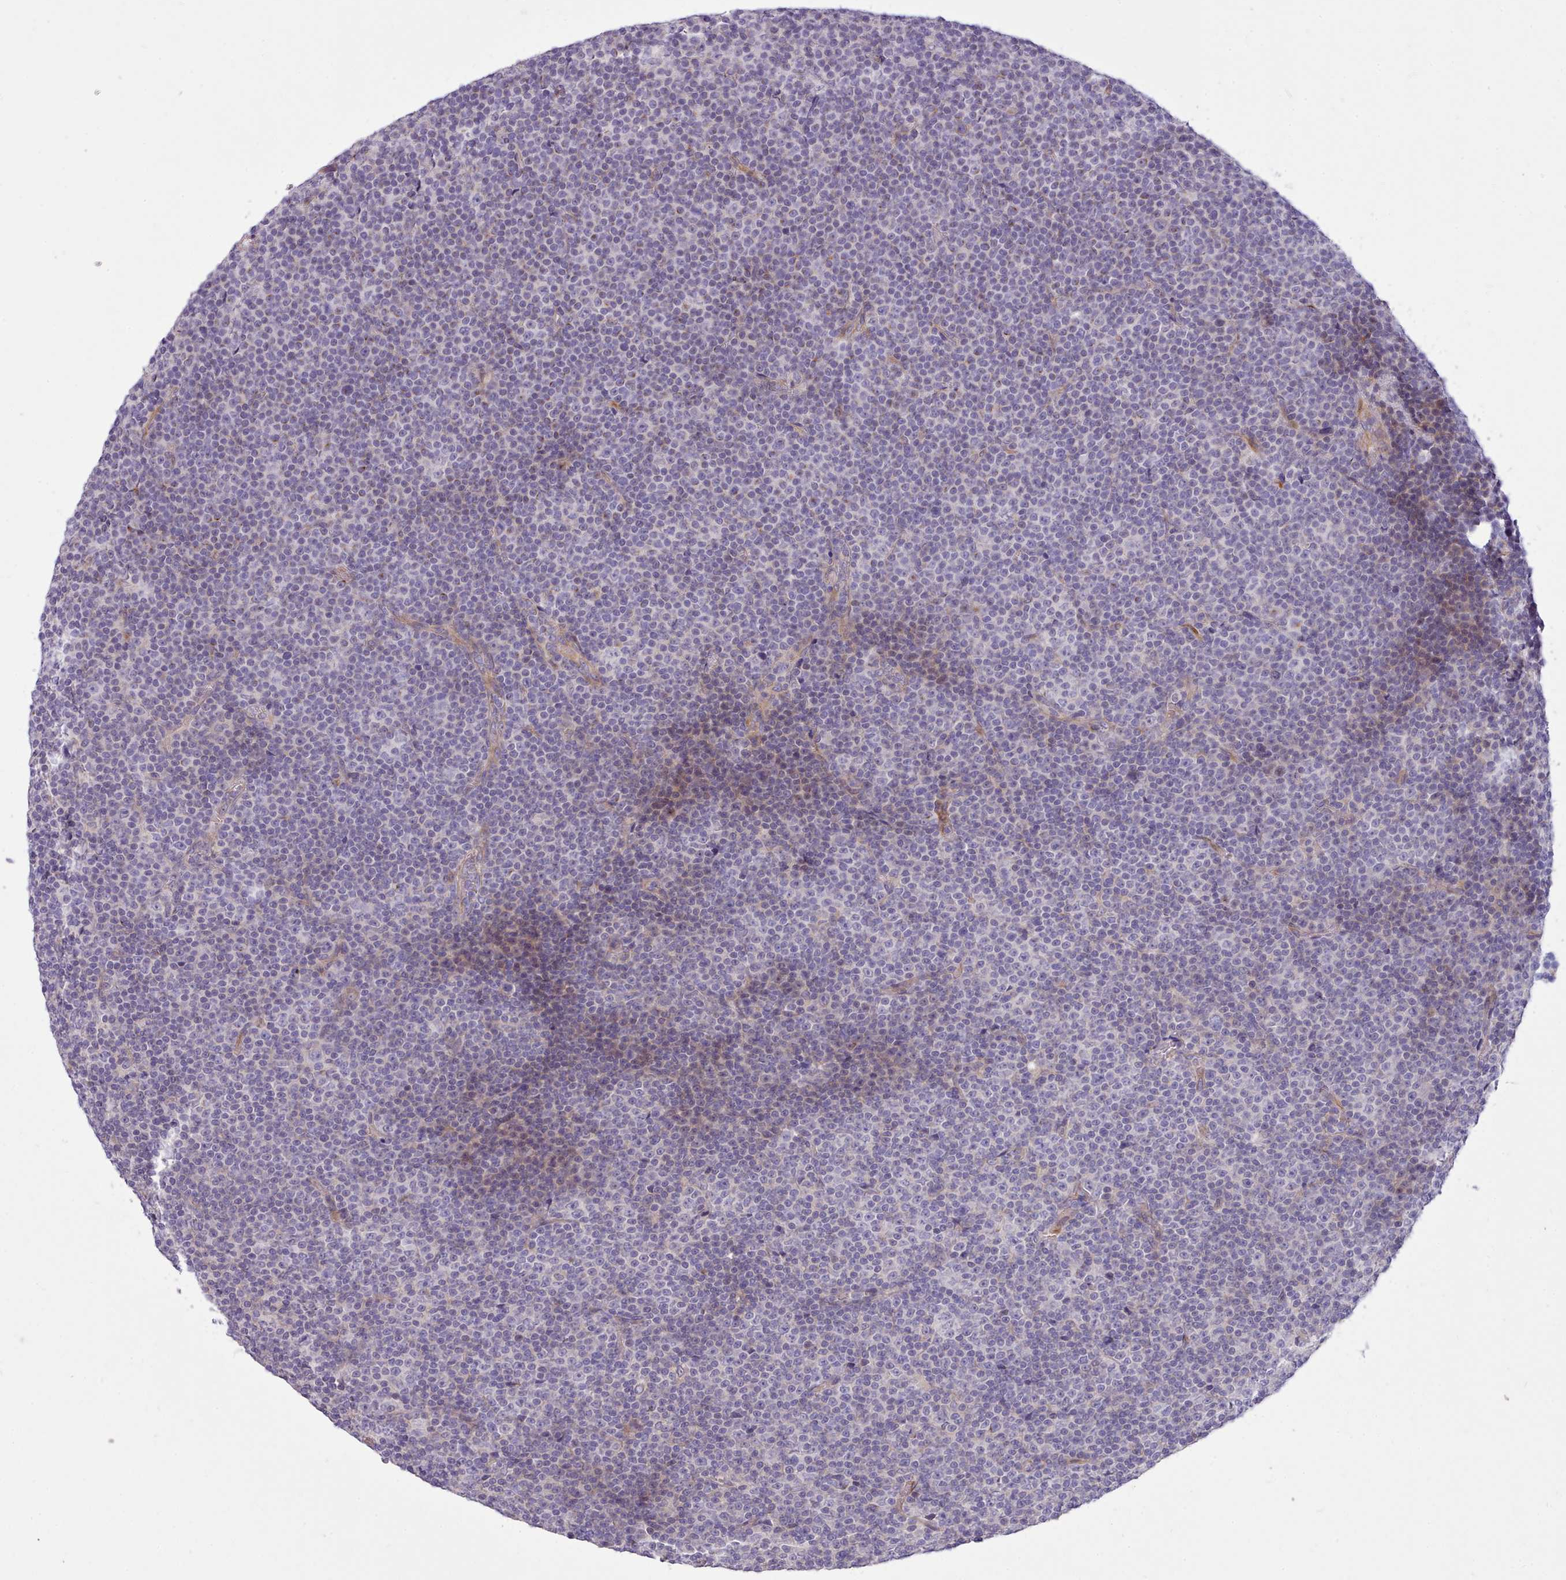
{"staining": {"intensity": "negative", "quantity": "none", "location": "none"}, "tissue": "lymphoma", "cell_type": "Tumor cells", "image_type": "cancer", "snomed": [{"axis": "morphology", "description": "Malignant lymphoma, non-Hodgkin's type, Low grade"}, {"axis": "topography", "description": "Lymph node"}], "caption": "IHC histopathology image of neoplastic tissue: lymphoma stained with DAB (3,3'-diaminobenzidine) exhibits no significant protein staining in tumor cells. (DAB immunohistochemistry with hematoxylin counter stain).", "gene": "CYP2A13", "patient": {"sex": "female", "age": 67}}